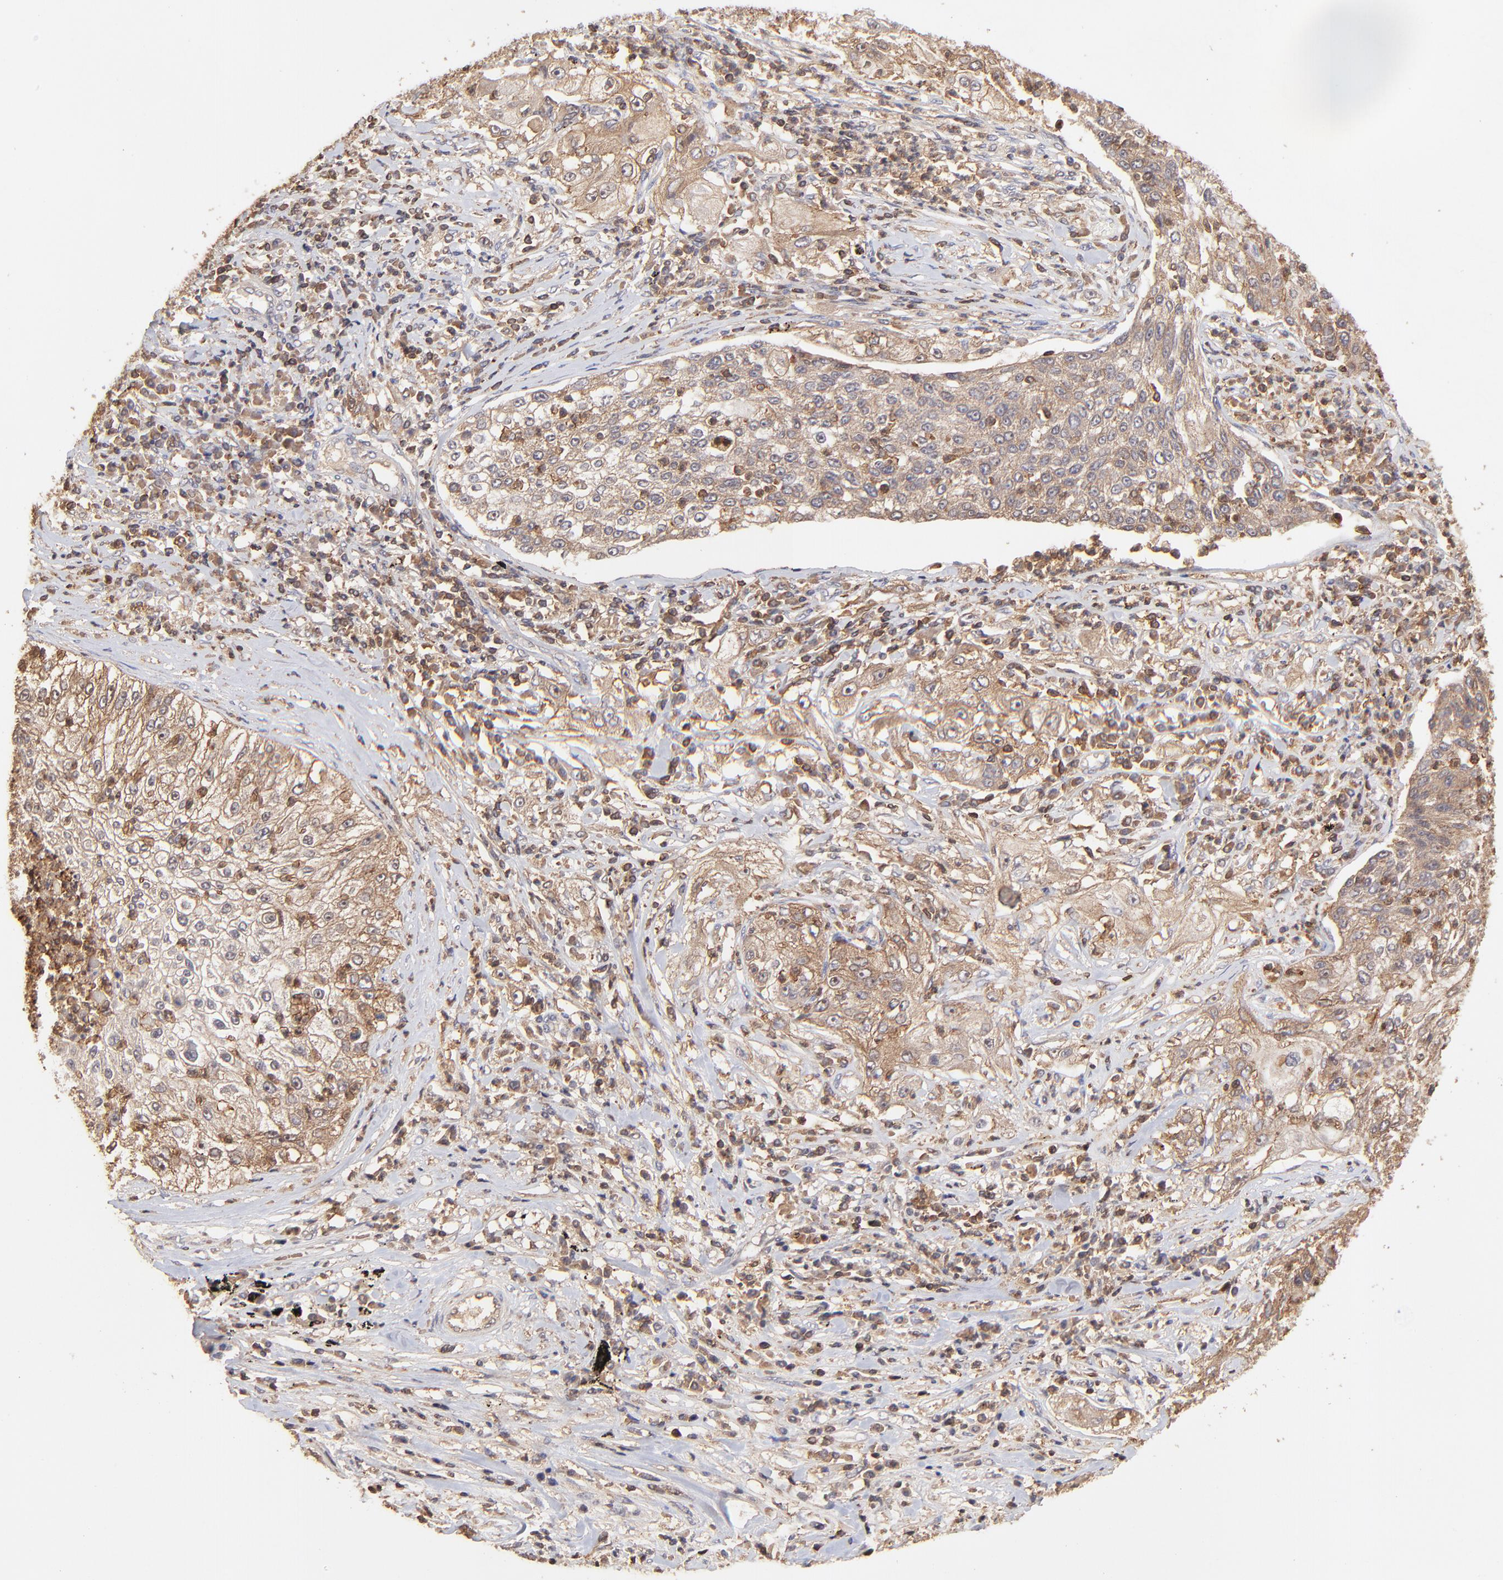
{"staining": {"intensity": "moderate", "quantity": ">75%", "location": "cytoplasmic/membranous"}, "tissue": "lung cancer", "cell_type": "Tumor cells", "image_type": "cancer", "snomed": [{"axis": "morphology", "description": "Inflammation, NOS"}, {"axis": "morphology", "description": "Squamous cell carcinoma, NOS"}, {"axis": "topography", "description": "Lymph node"}, {"axis": "topography", "description": "Soft tissue"}, {"axis": "topography", "description": "Lung"}], "caption": "Immunohistochemistry (IHC) image of human squamous cell carcinoma (lung) stained for a protein (brown), which demonstrates medium levels of moderate cytoplasmic/membranous staining in approximately >75% of tumor cells.", "gene": "STON2", "patient": {"sex": "male", "age": 66}}